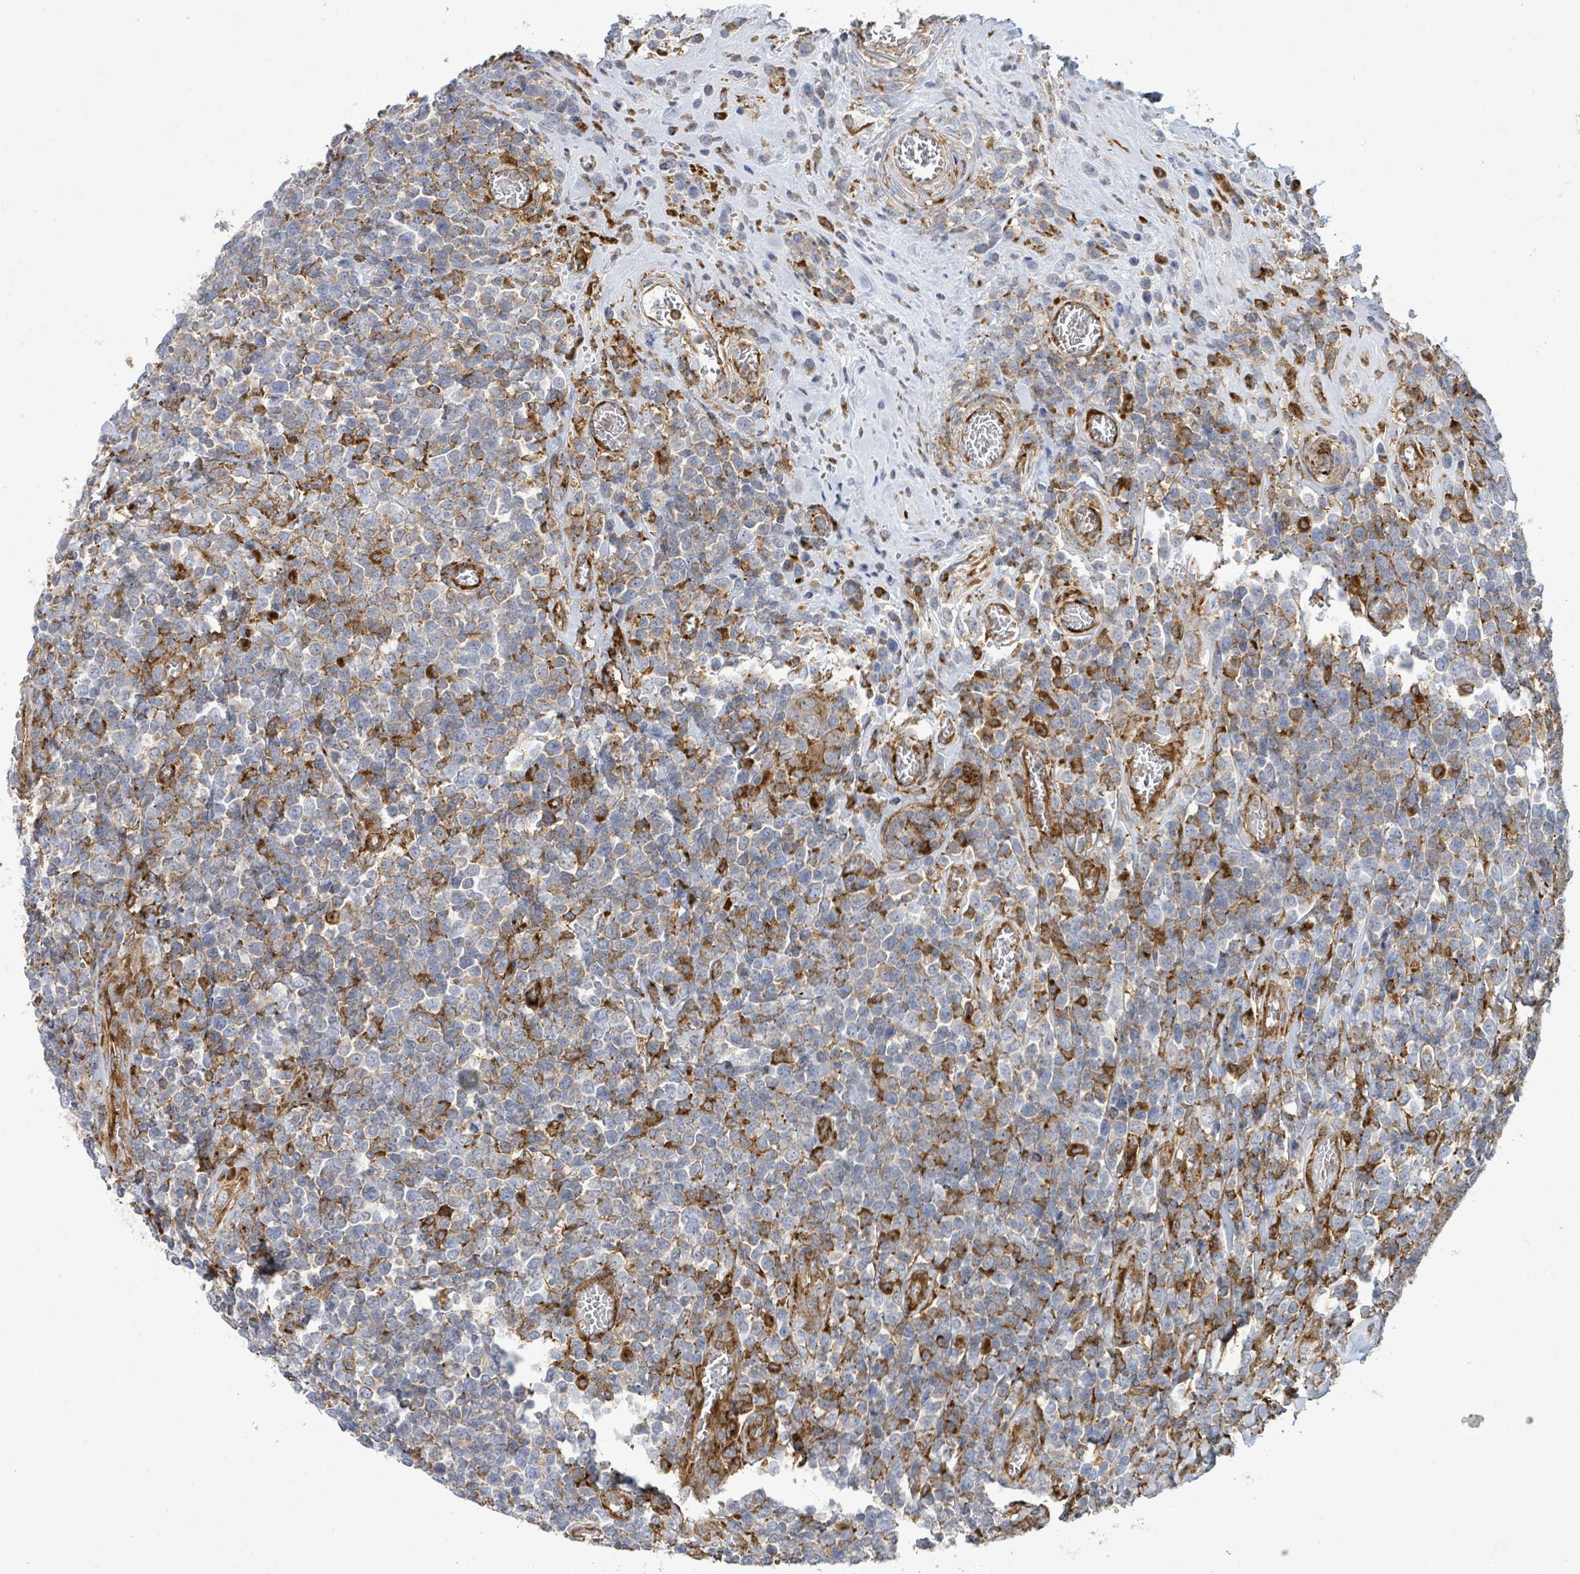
{"staining": {"intensity": "negative", "quantity": "none", "location": "none"}, "tissue": "lymphoma", "cell_type": "Tumor cells", "image_type": "cancer", "snomed": [{"axis": "morphology", "description": "Malignant lymphoma, non-Hodgkin's type, High grade"}, {"axis": "topography", "description": "Soft tissue"}], "caption": "Tumor cells are negative for protein expression in human malignant lymphoma, non-Hodgkin's type (high-grade). (DAB immunohistochemistry visualized using brightfield microscopy, high magnification).", "gene": "EGFL7", "patient": {"sex": "female", "age": 56}}